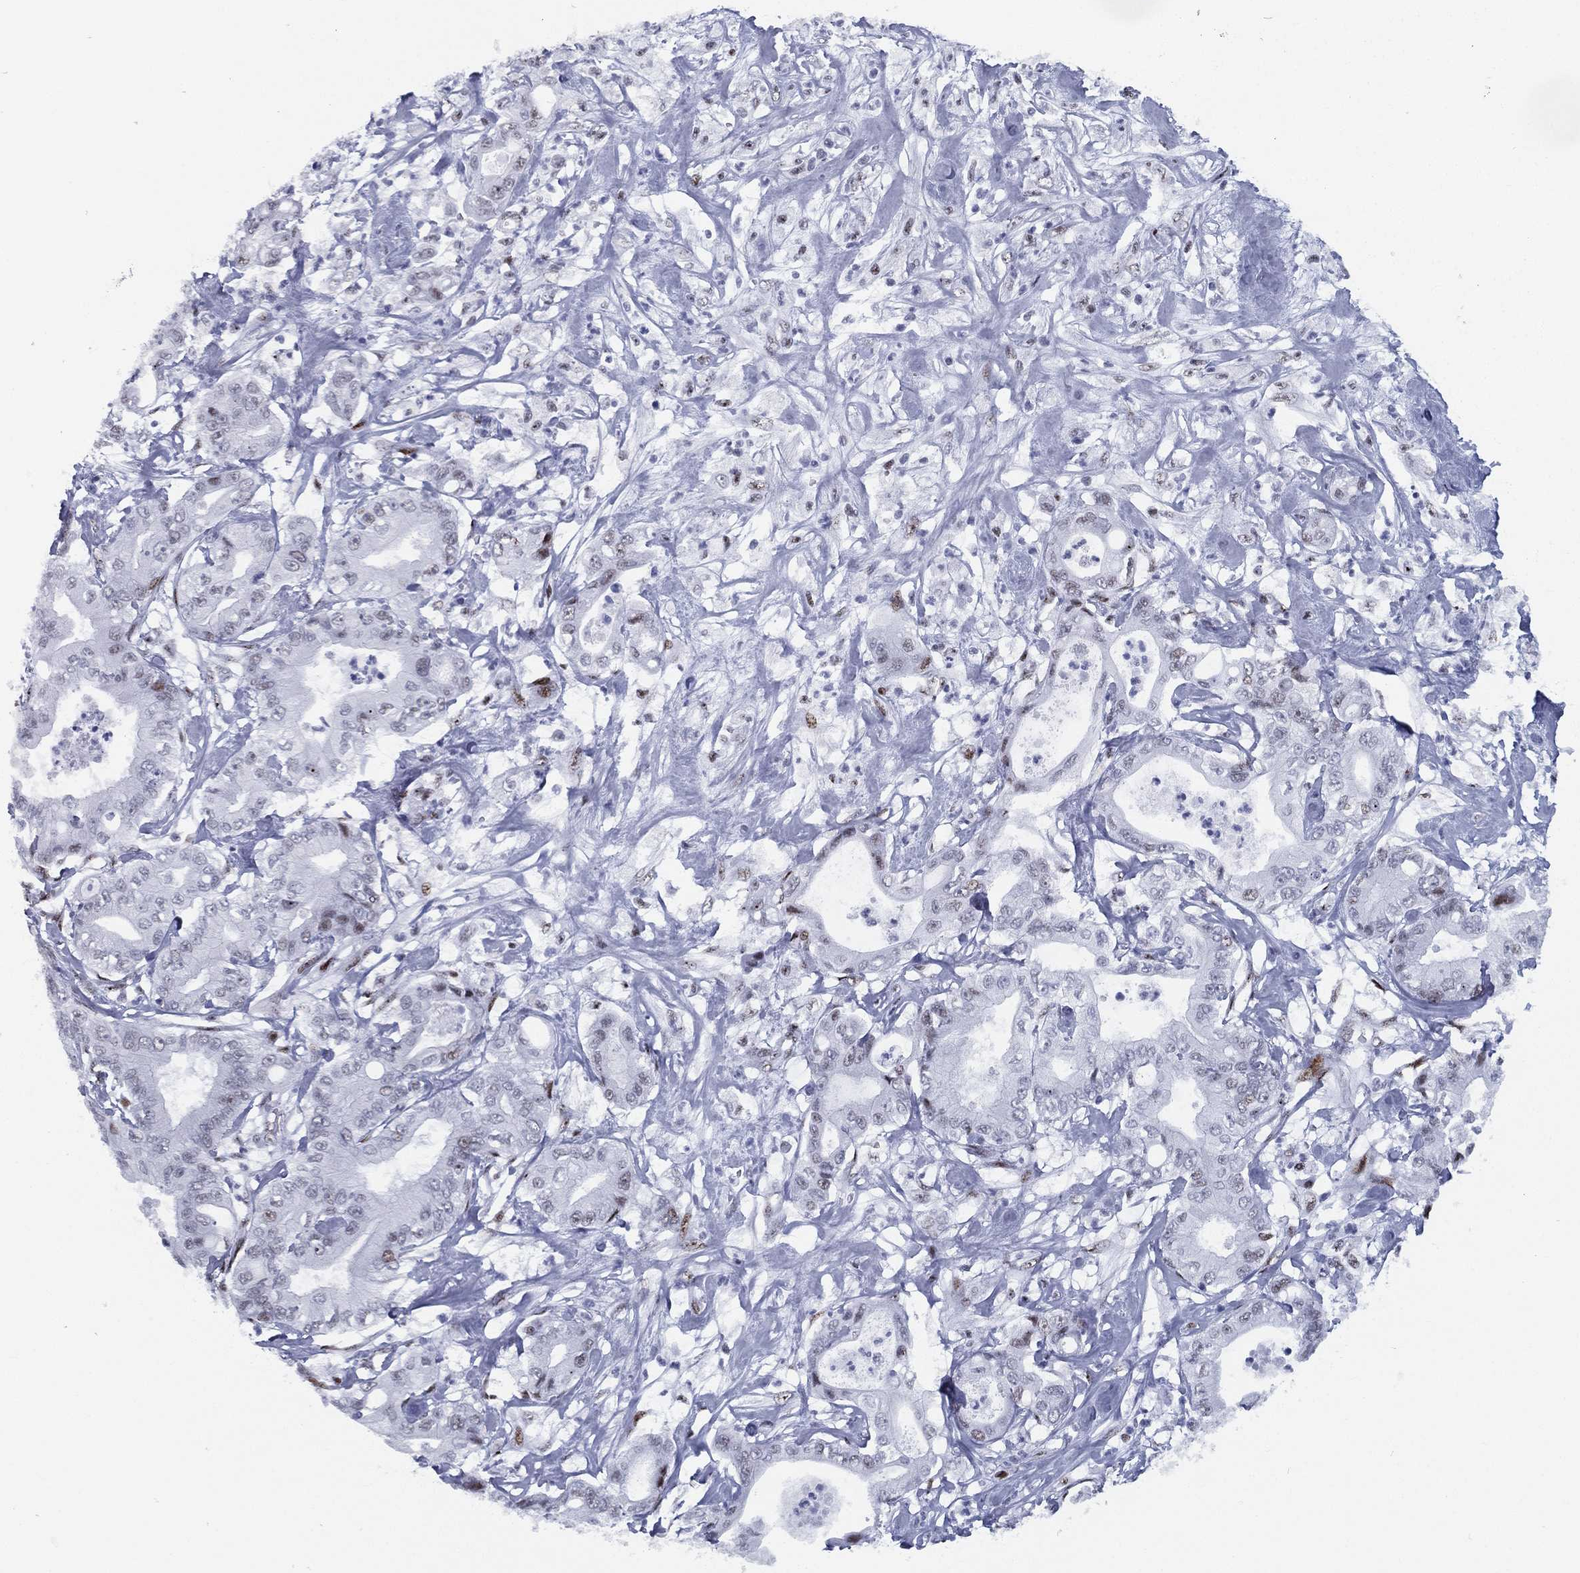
{"staining": {"intensity": "moderate", "quantity": "<25%", "location": "nuclear"}, "tissue": "pancreatic cancer", "cell_type": "Tumor cells", "image_type": "cancer", "snomed": [{"axis": "morphology", "description": "Adenocarcinoma, NOS"}, {"axis": "topography", "description": "Pancreas"}], "caption": "The photomicrograph demonstrates staining of pancreatic cancer, revealing moderate nuclear protein staining (brown color) within tumor cells. (Brightfield microscopy of DAB IHC at high magnification).", "gene": "CYB561D2", "patient": {"sex": "male", "age": 71}}